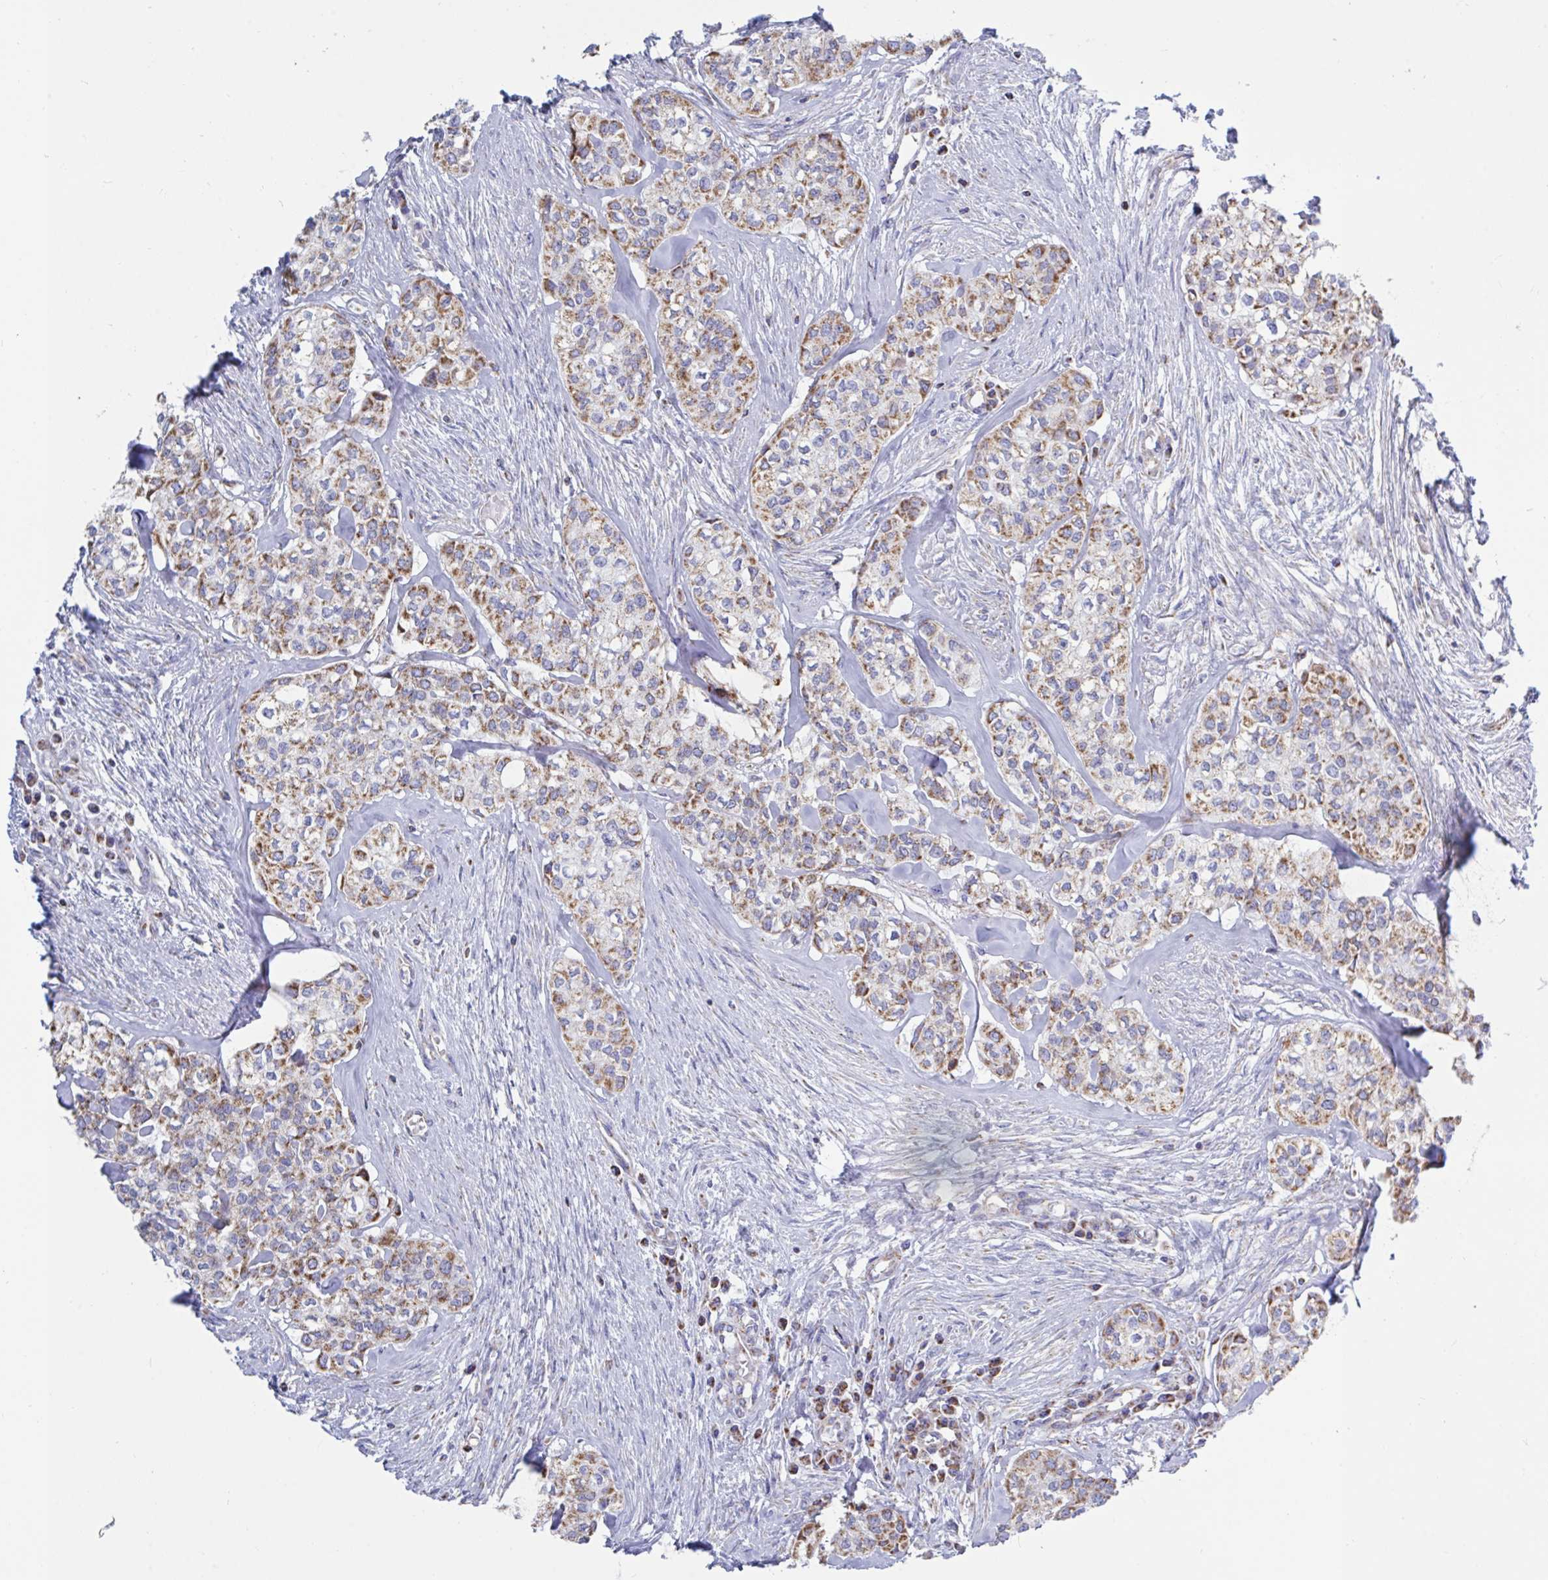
{"staining": {"intensity": "moderate", "quantity": "25%-75%", "location": "cytoplasmic/membranous"}, "tissue": "head and neck cancer", "cell_type": "Tumor cells", "image_type": "cancer", "snomed": [{"axis": "morphology", "description": "Adenocarcinoma, NOS"}, {"axis": "topography", "description": "Head-Neck"}], "caption": "A high-resolution histopathology image shows IHC staining of head and neck adenocarcinoma, which exhibits moderate cytoplasmic/membranous staining in about 25%-75% of tumor cells.", "gene": "HSPE1", "patient": {"sex": "male", "age": 81}}